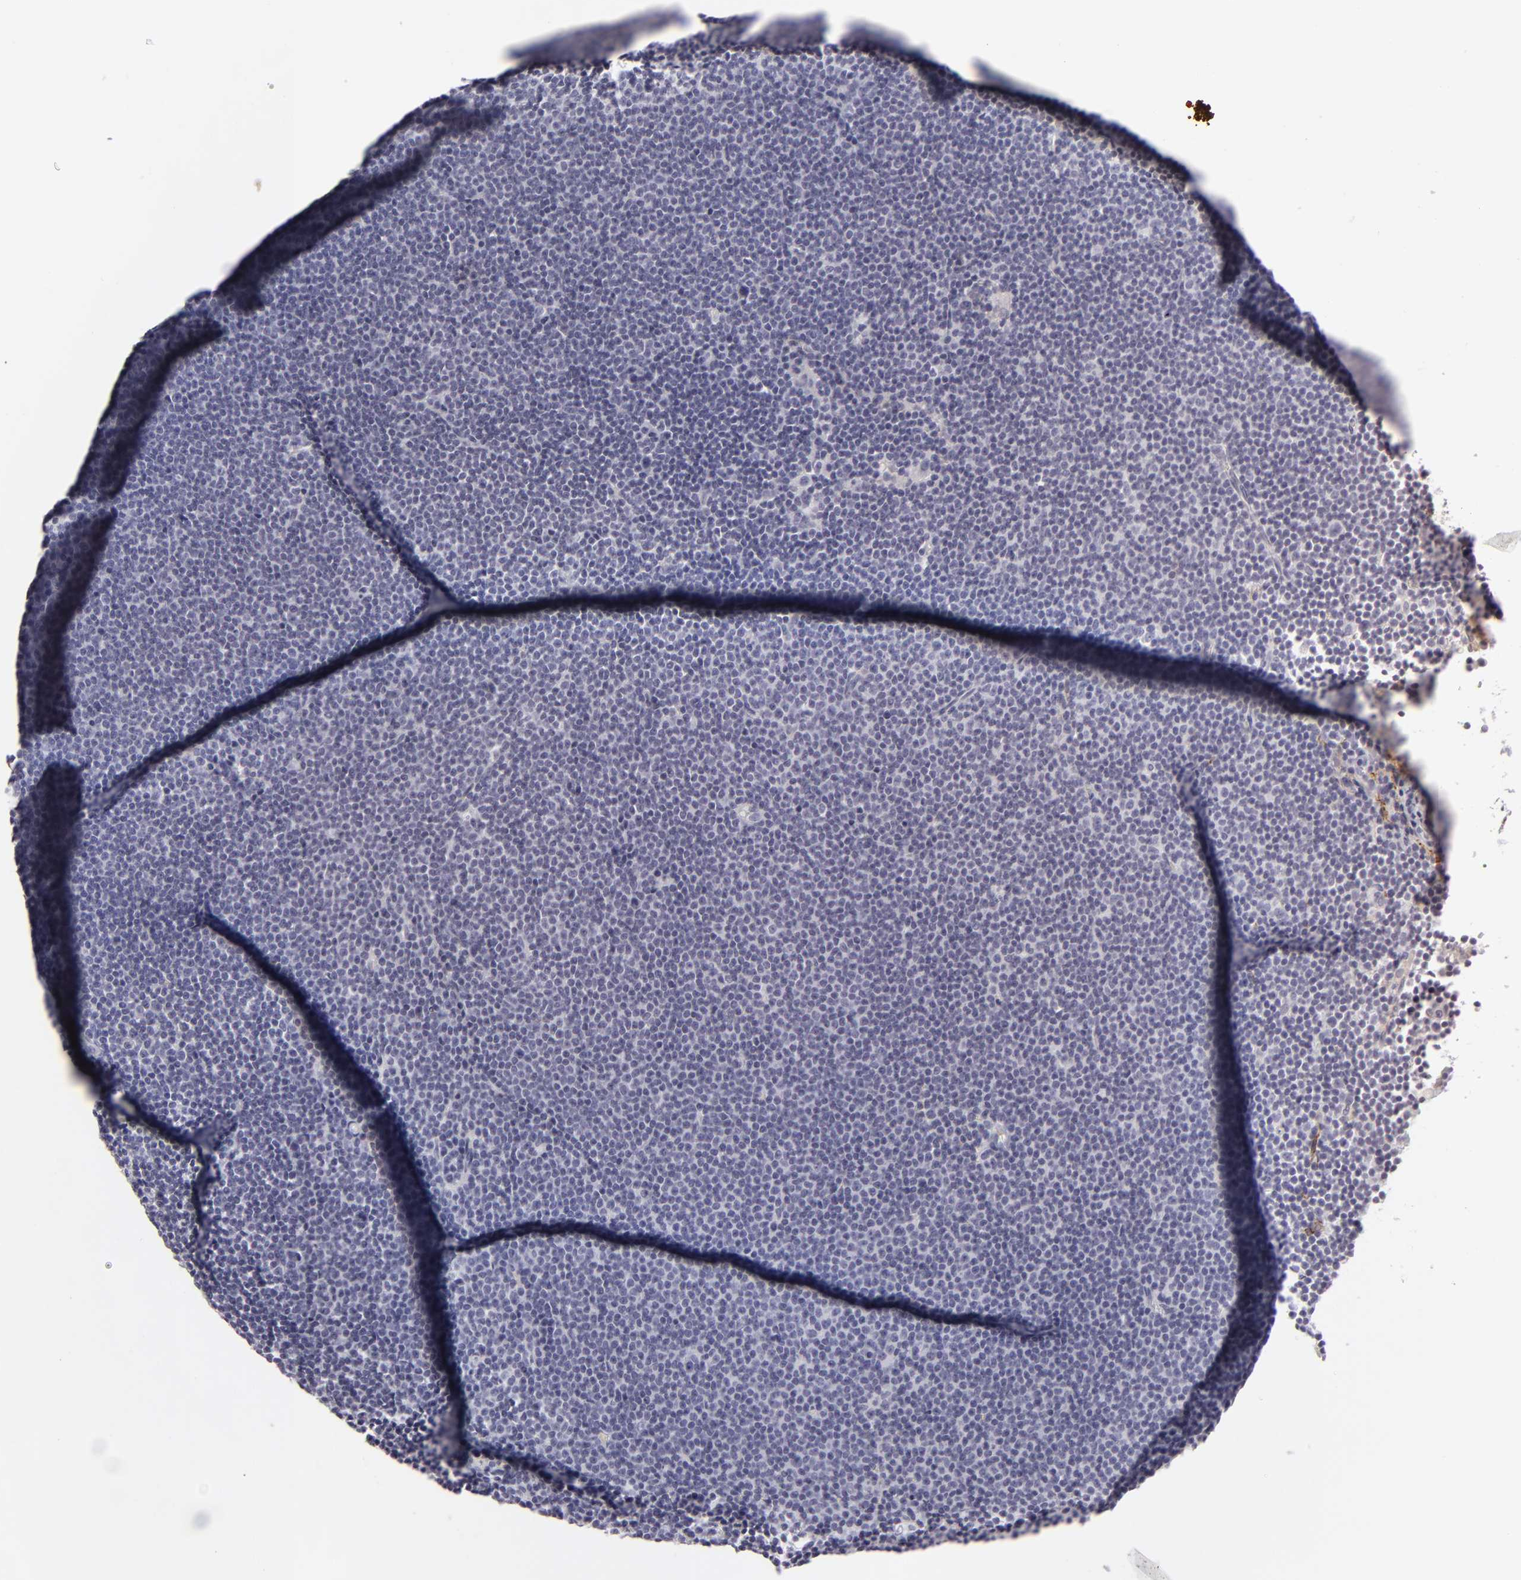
{"staining": {"intensity": "negative", "quantity": "none", "location": "none"}, "tissue": "lymphoma", "cell_type": "Tumor cells", "image_type": "cancer", "snomed": [{"axis": "morphology", "description": "Malignant lymphoma, non-Hodgkin's type, Low grade"}, {"axis": "topography", "description": "Lymph node"}], "caption": "An immunohistochemistry photomicrograph of low-grade malignant lymphoma, non-Hodgkin's type is shown. There is no staining in tumor cells of low-grade malignant lymphoma, non-Hodgkin's type.", "gene": "JUP", "patient": {"sex": "female", "age": 69}}